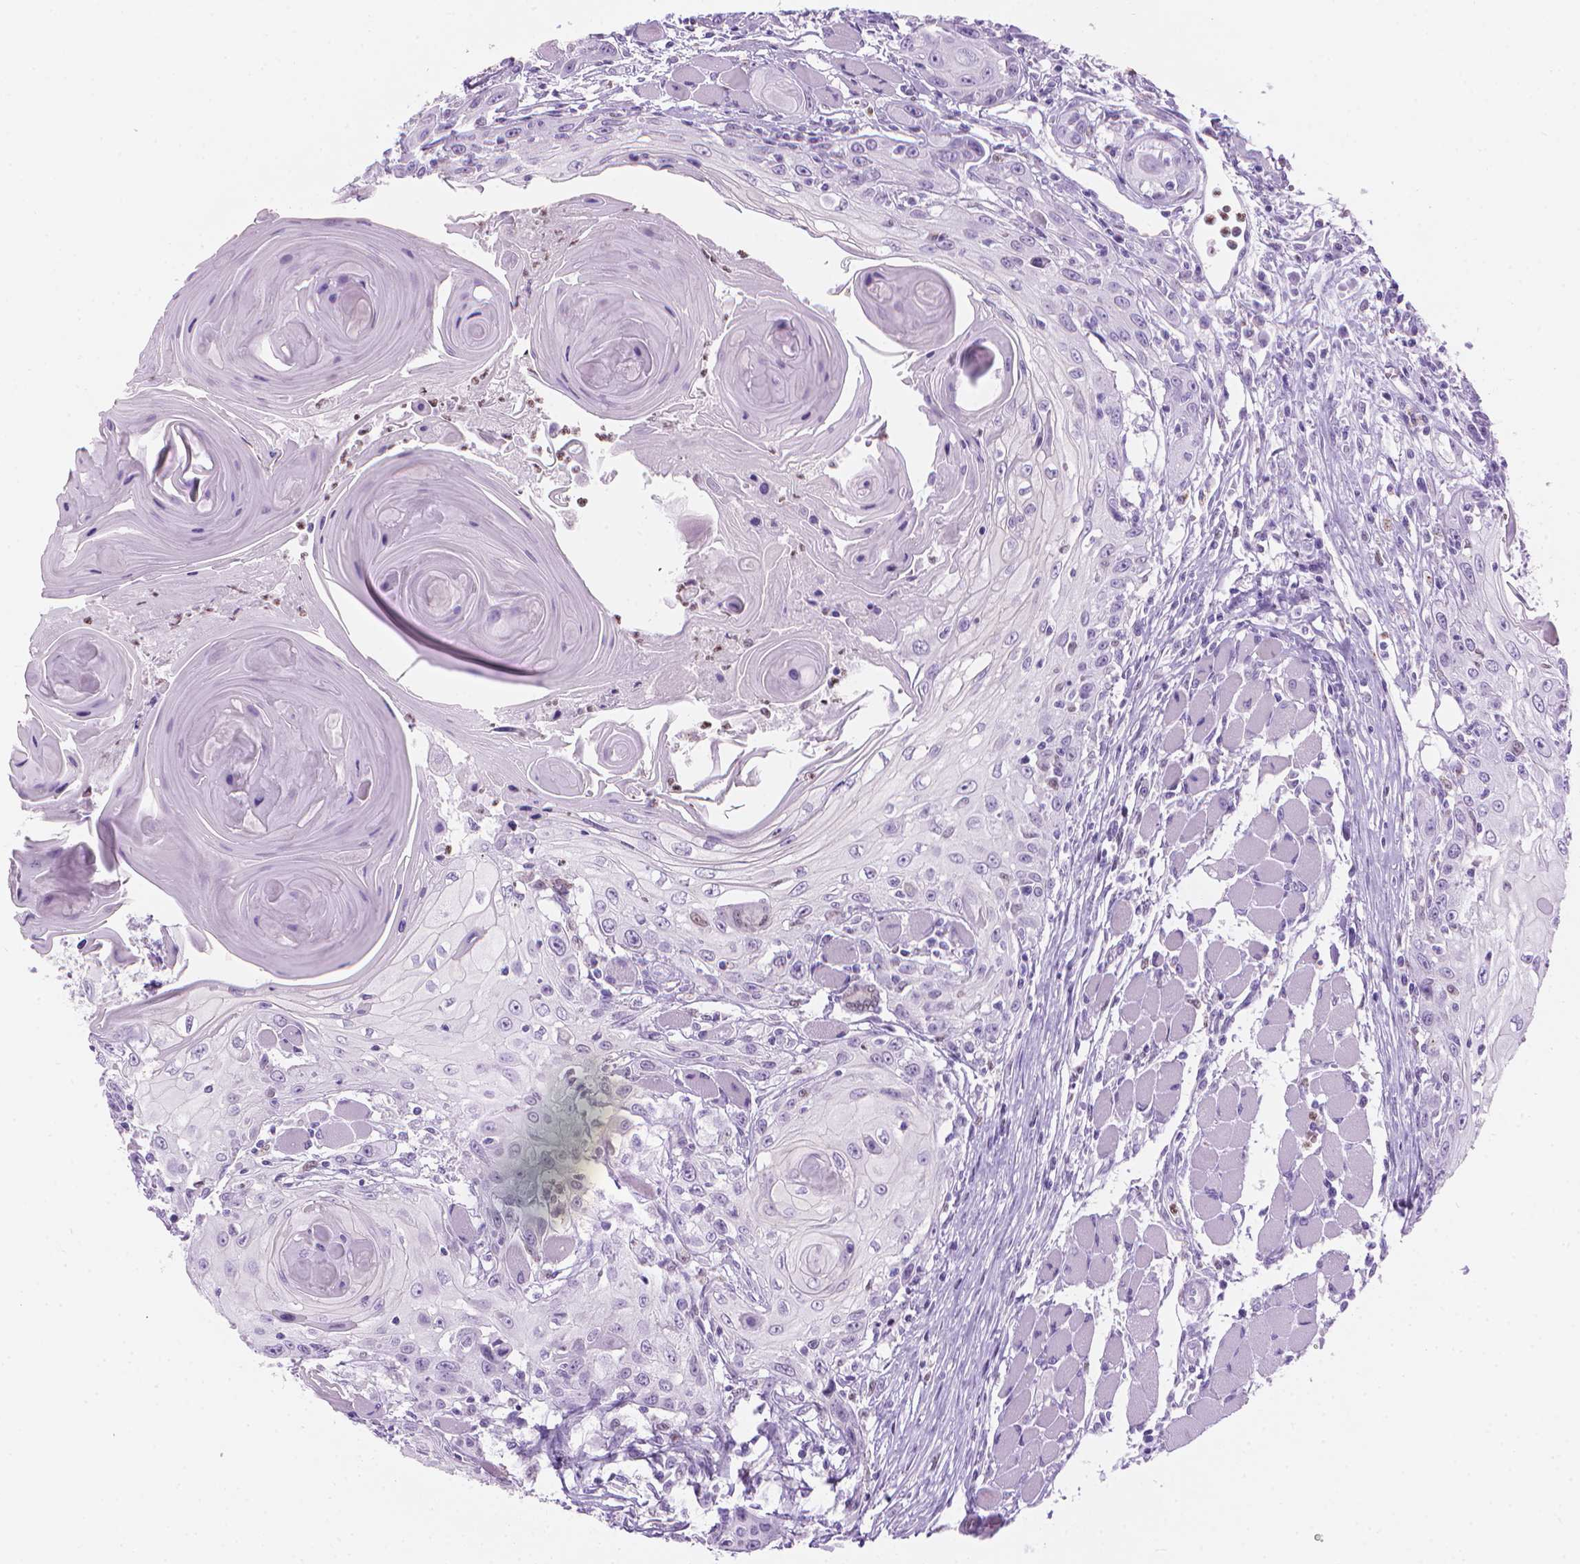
{"staining": {"intensity": "negative", "quantity": "none", "location": "none"}, "tissue": "head and neck cancer", "cell_type": "Tumor cells", "image_type": "cancer", "snomed": [{"axis": "morphology", "description": "Squamous cell carcinoma, NOS"}, {"axis": "topography", "description": "Head-Neck"}], "caption": "DAB (3,3'-diaminobenzidine) immunohistochemical staining of head and neck squamous cell carcinoma demonstrates no significant positivity in tumor cells. Nuclei are stained in blue.", "gene": "TTC29", "patient": {"sex": "female", "age": 80}}